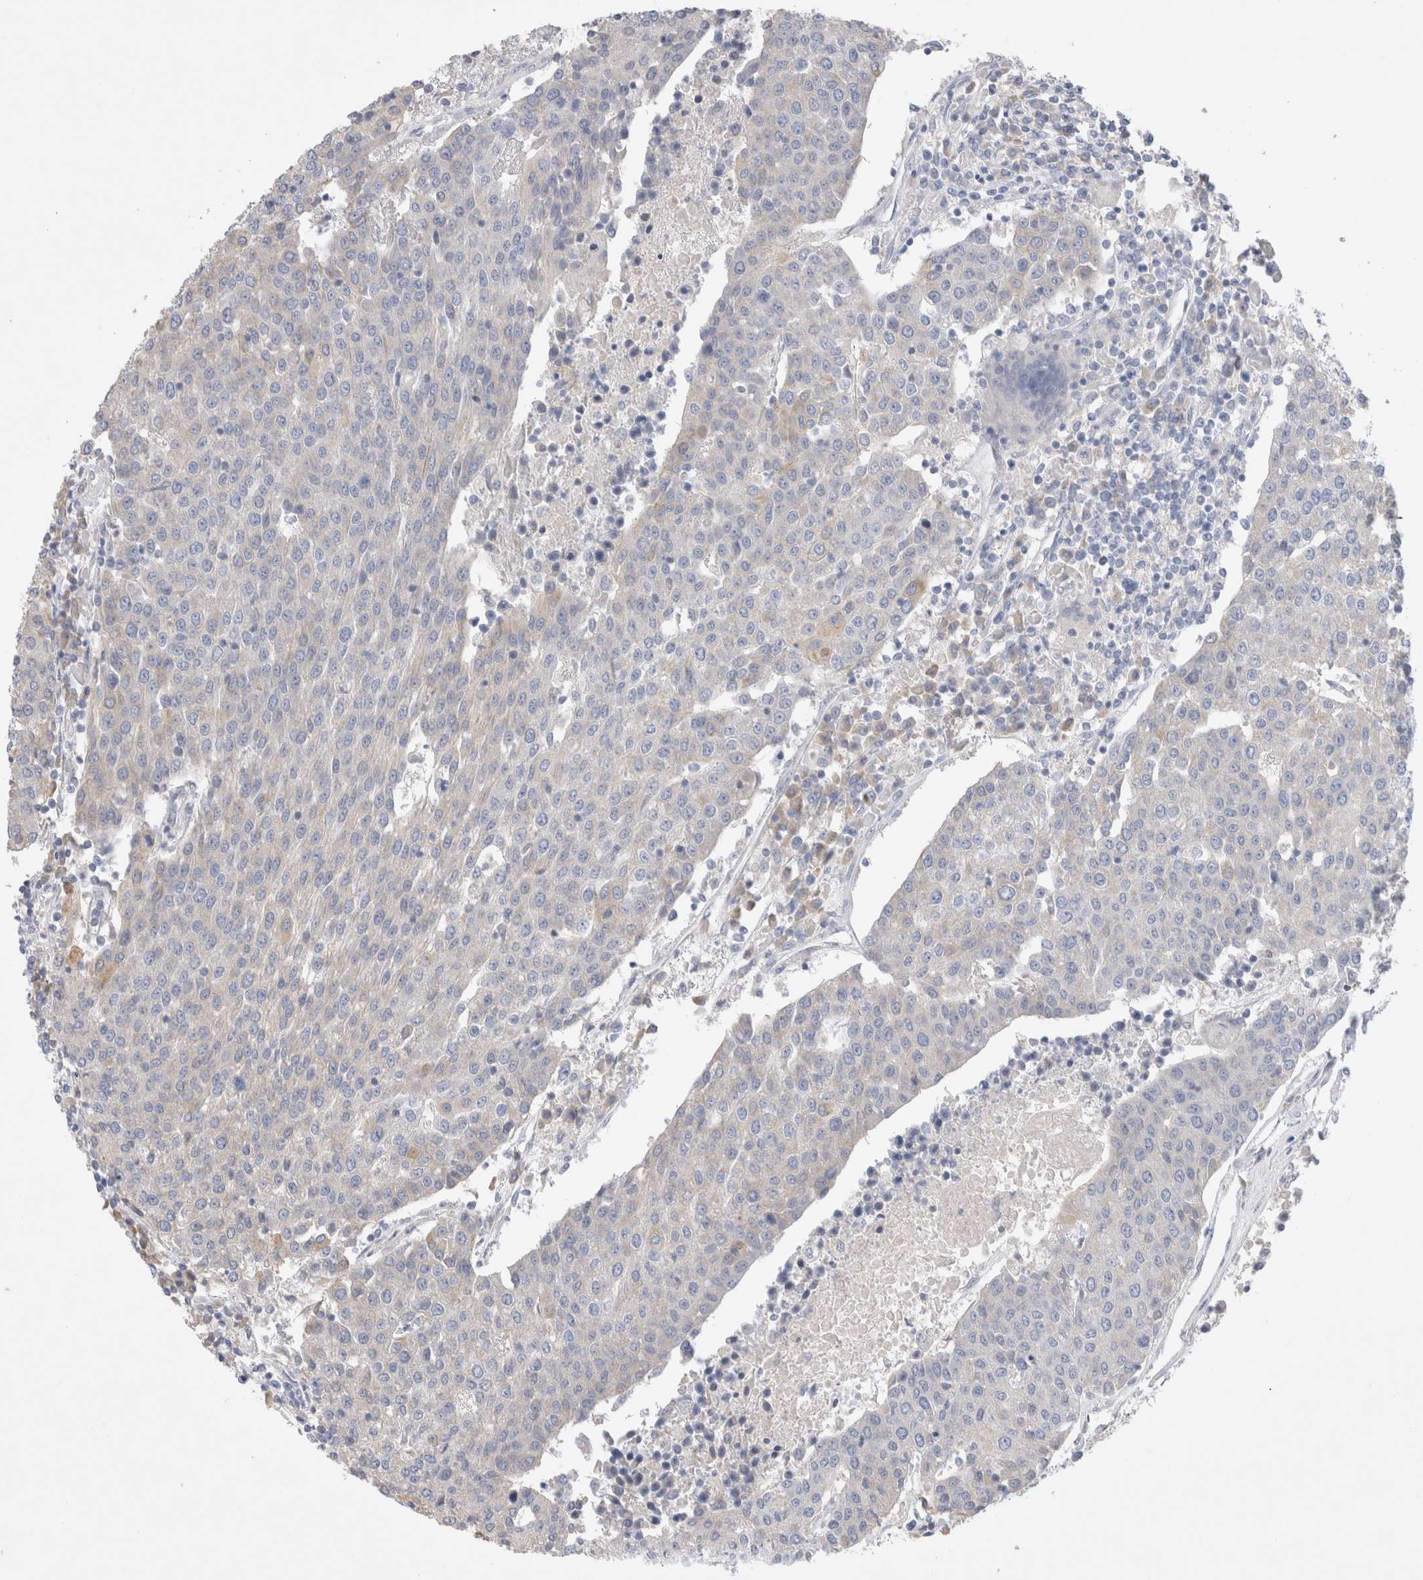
{"staining": {"intensity": "negative", "quantity": "none", "location": "none"}, "tissue": "urothelial cancer", "cell_type": "Tumor cells", "image_type": "cancer", "snomed": [{"axis": "morphology", "description": "Urothelial carcinoma, High grade"}, {"axis": "topography", "description": "Urinary bladder"}], "caption": "High magnification brightfield microscopy of urothelial carcinoma (high-grade) stained with DAB (brown) and counterstained with hematoxylin (blue): tumor cells show no significant staining.", "gene": "GAS1", "patient": {"sex": "female", "age": 85}}